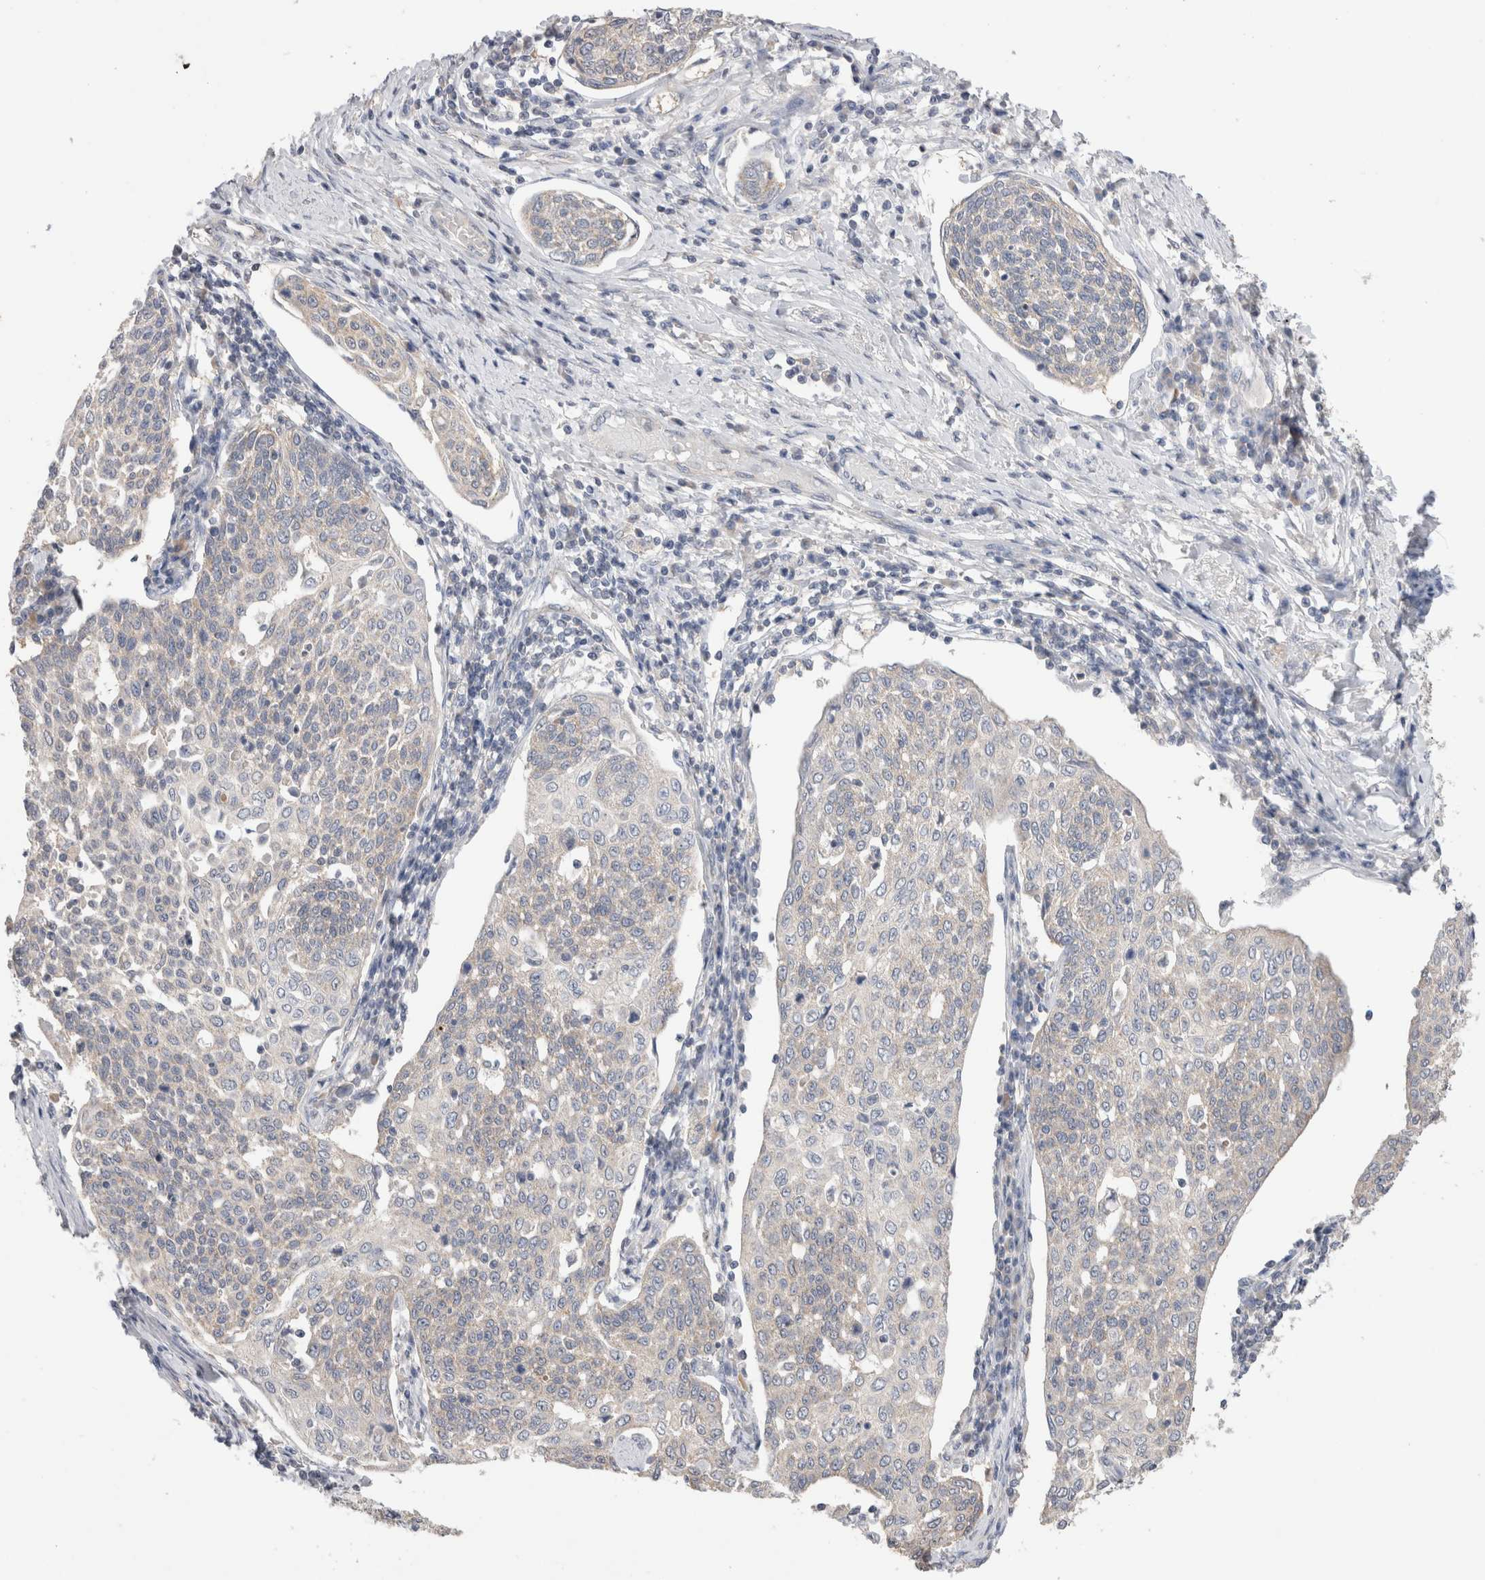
{"staining": {"intensity": "negative", "quantity": "none", "location": "none"}, "tissue": "cervical cancer", "cell_type": "Tumor cells", "image_type": "cancer", "snomed": [{"axis": "morphology", "description": "Squamous cell carcinoma, NOS"}, {"axis": "topography", "description": "Cervix"}], "caption": "Human squamous cell carcinoma (cervical) stained for a protein using immunohistochemistry reveals no positivity in tumor cells.", "gene": "IFT74", "patient": {"sex": "female", "age": 34}}